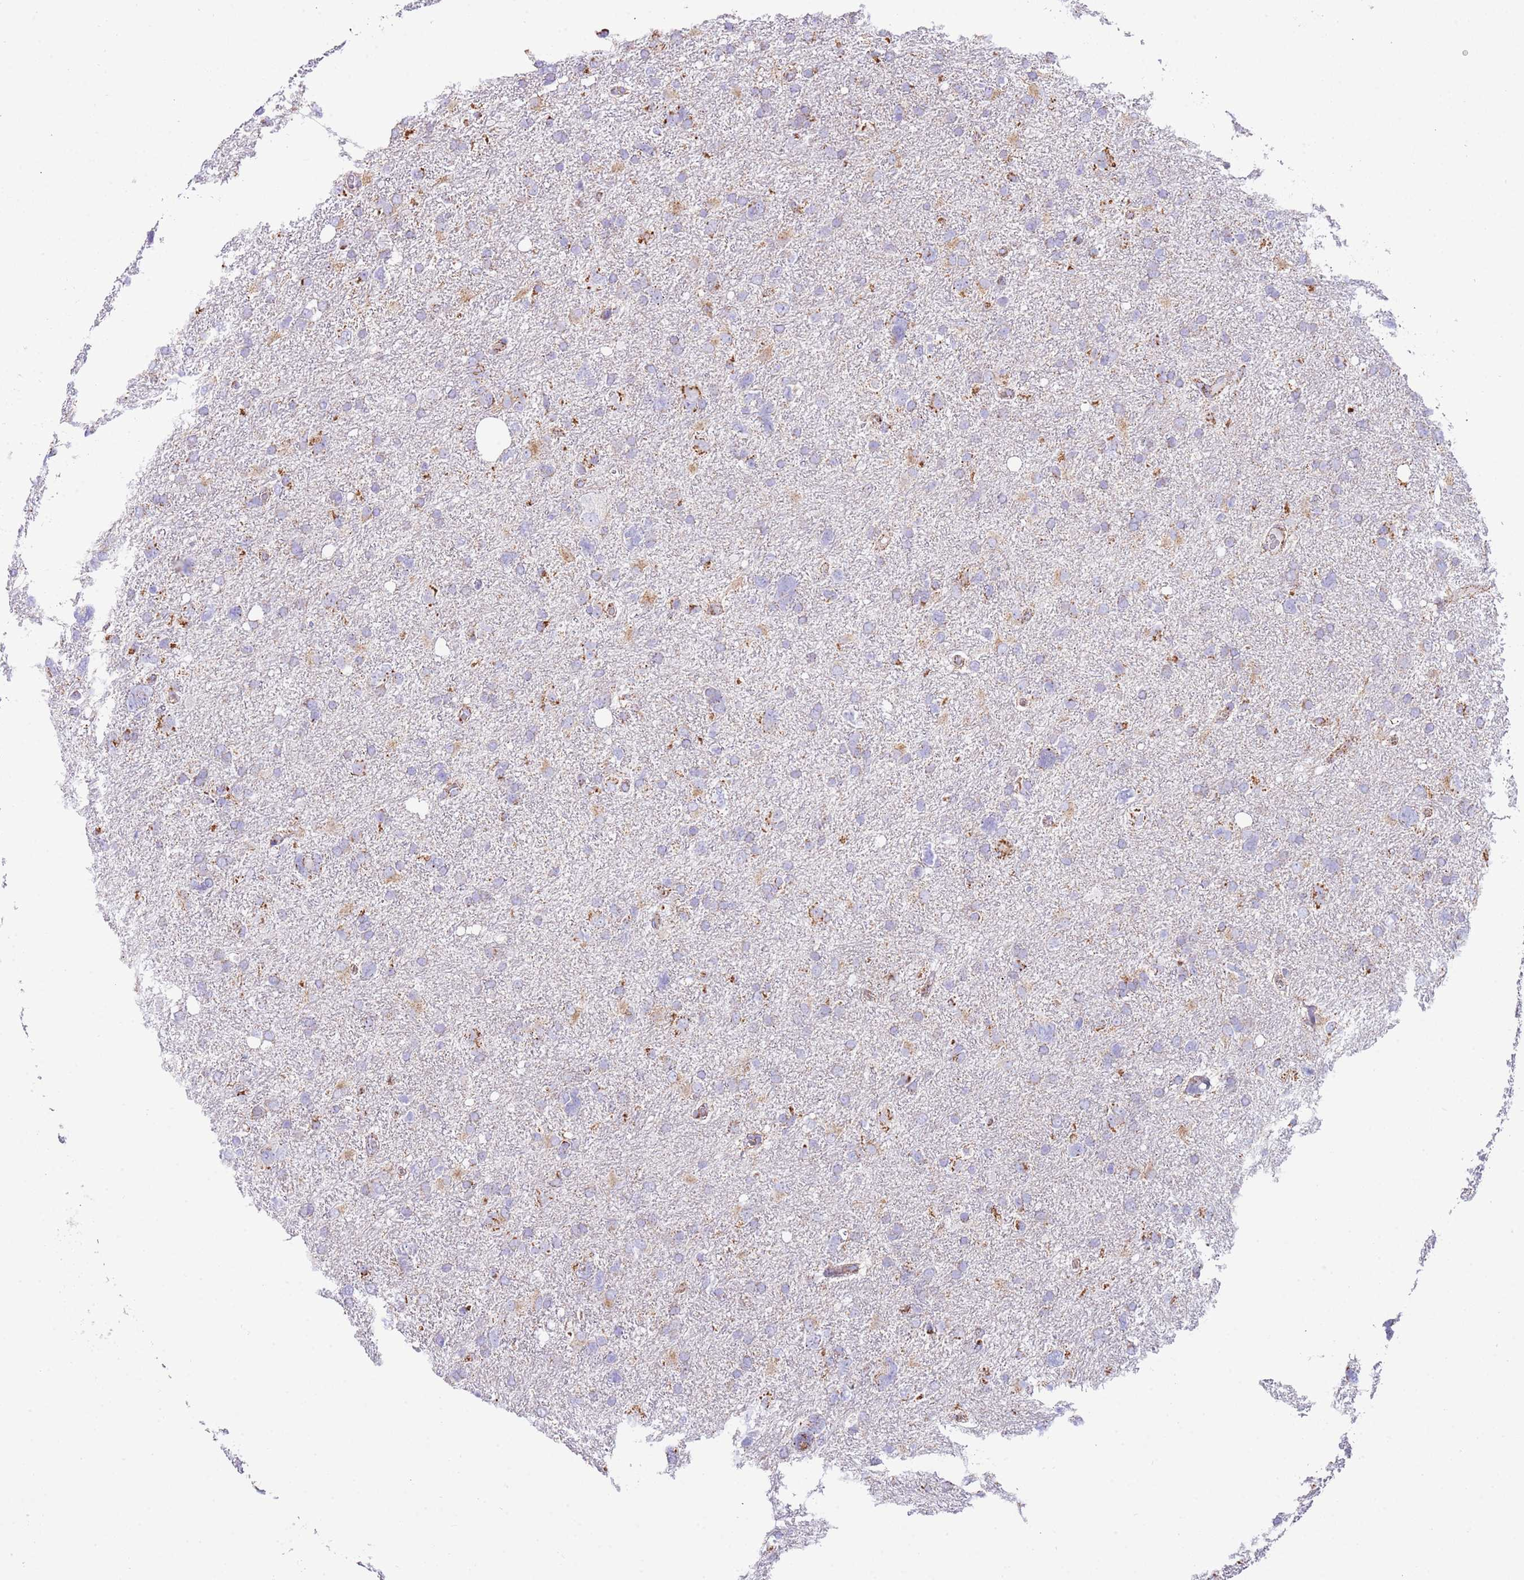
{"staining": {"intensity": "weak", "quantity": "<25%", "location": "cytoplasmic/membranous"}, "tissue": "glioma", "cell_type": "Tumor cells", "image_type": "cancer", "snomed": [{"axis": "morphology", "description": "Glioma, malignant, High grade"}, {"axis": "topography", "description": "Brain"}], "caption": "There is no significant positivity in tumor cells of malignant high-grade glioma.", "gene": "SUCLG2", "patient": {"sex": "male", "age": 61}}